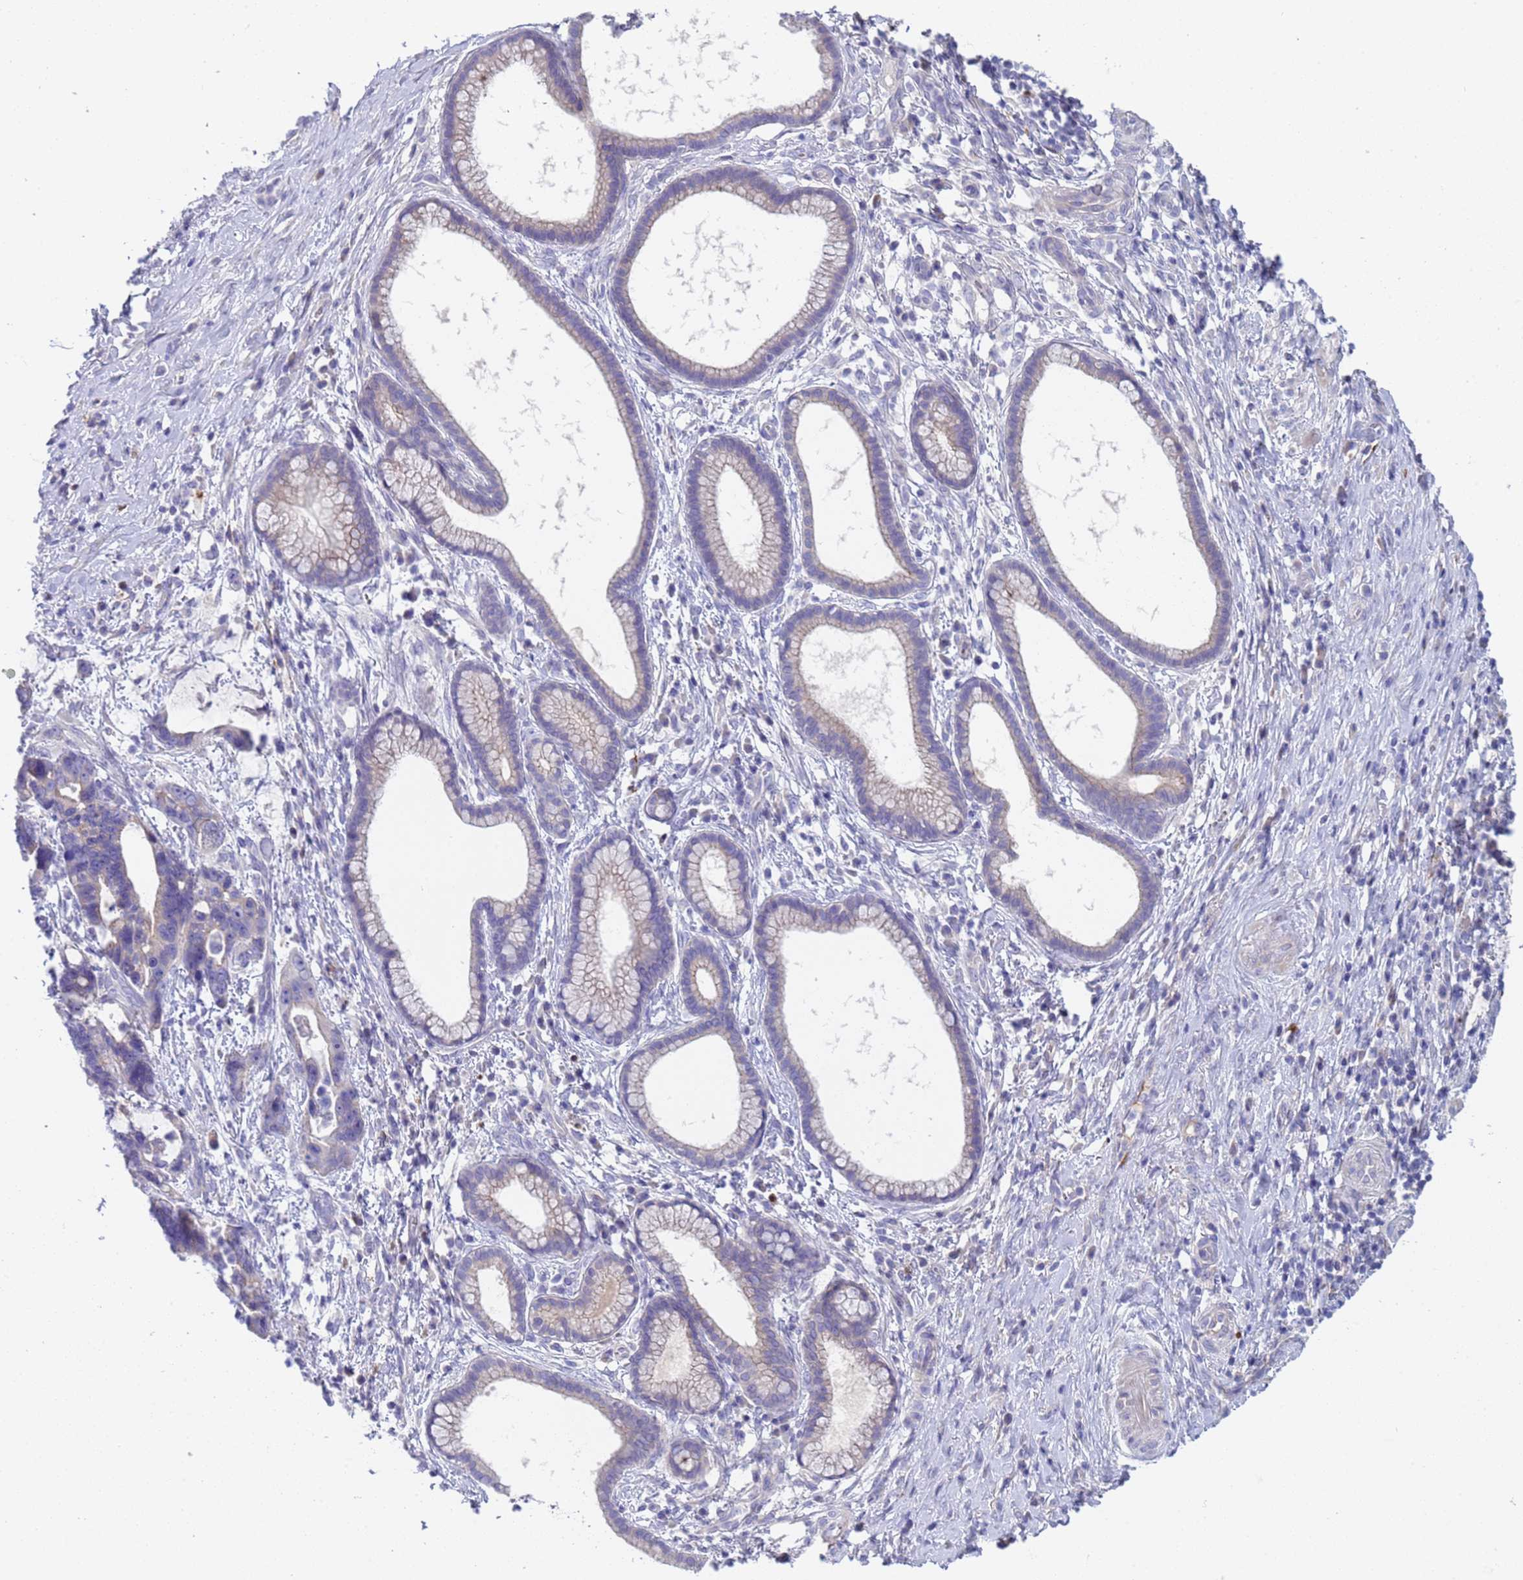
{"staining": {"intensity": "negative", "quantity": "none", "location": "none"}, "tissue": "pancreatic cancer", "cell_type": "Tumor cells", "image_type": "cancer", "snomed": [{"axis": "morphology", "description": "Adenocarcinoma, NOS"}, {"axis": "topography", "description": "Pancreas"}], "caption": "Tumor cells show no significant protein positivity in pancreatic cancer. (Stains: DAB (3,3'-diaminobenzidine) IHC with hematoxylin counter stain, Microscopy: brightfield microscopy at high magnification).", "gene": "C4orf46", "patient": {"sex": "female", "age": 83}}